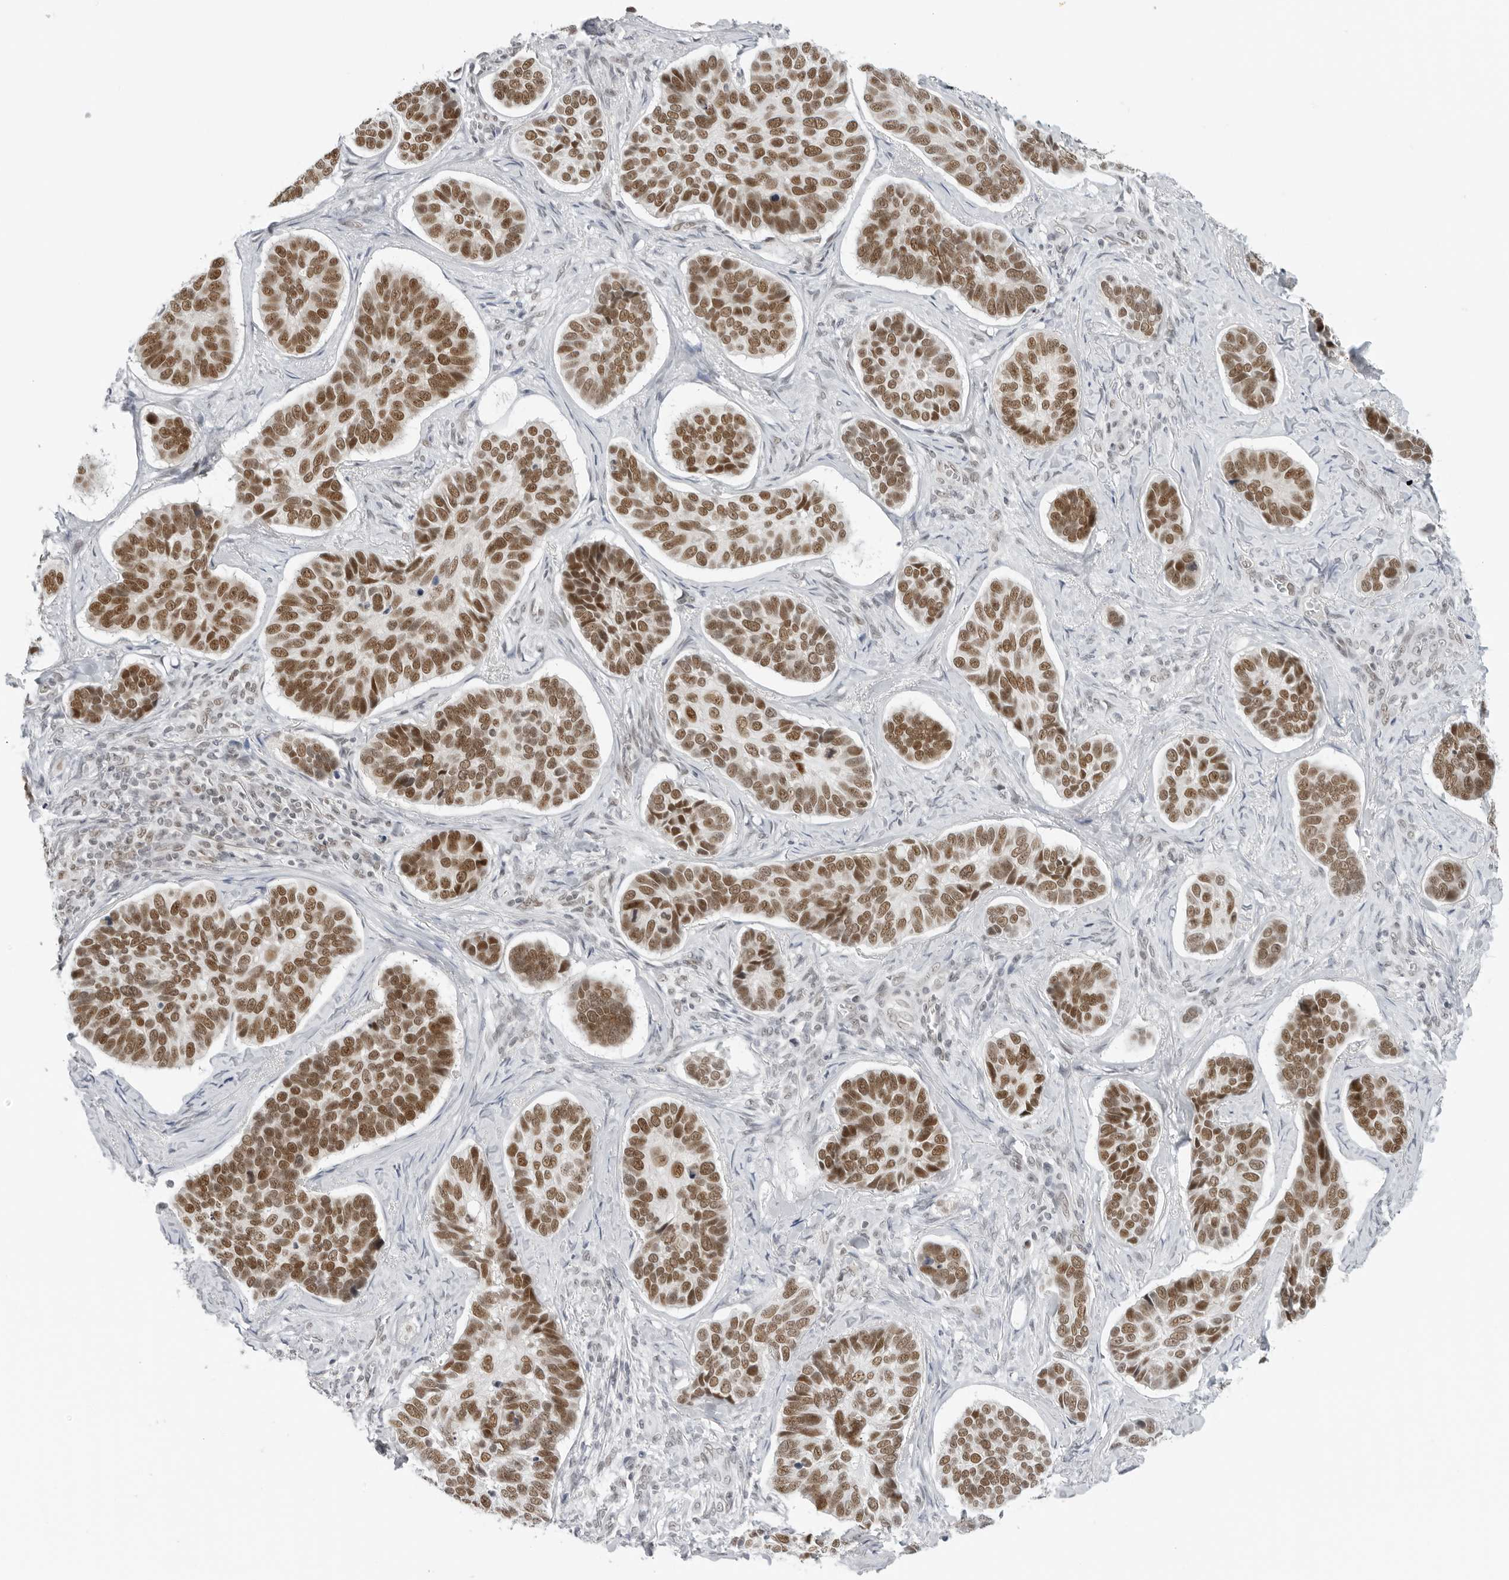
{"staining": {"intensity": "moderate", "quantity": ">75%", "location": "nuclear"}, "tissue": "skin cancer", "cell_type": "Tumor cells", "image_type": "cancer", "snomed": [{"axis": "morphology", "description": "Basal cell carcinoma"}, {"axis": "topography", "description": "Skin"}], "caption": "This is a photomicrograph of IHC staining of skin cancer (basal cell carcinoma), which shows moderate positivity in the nuclear of tumor cells.", "gene": "FOXK2", "patient": {"sex": "male", "age": 62}}